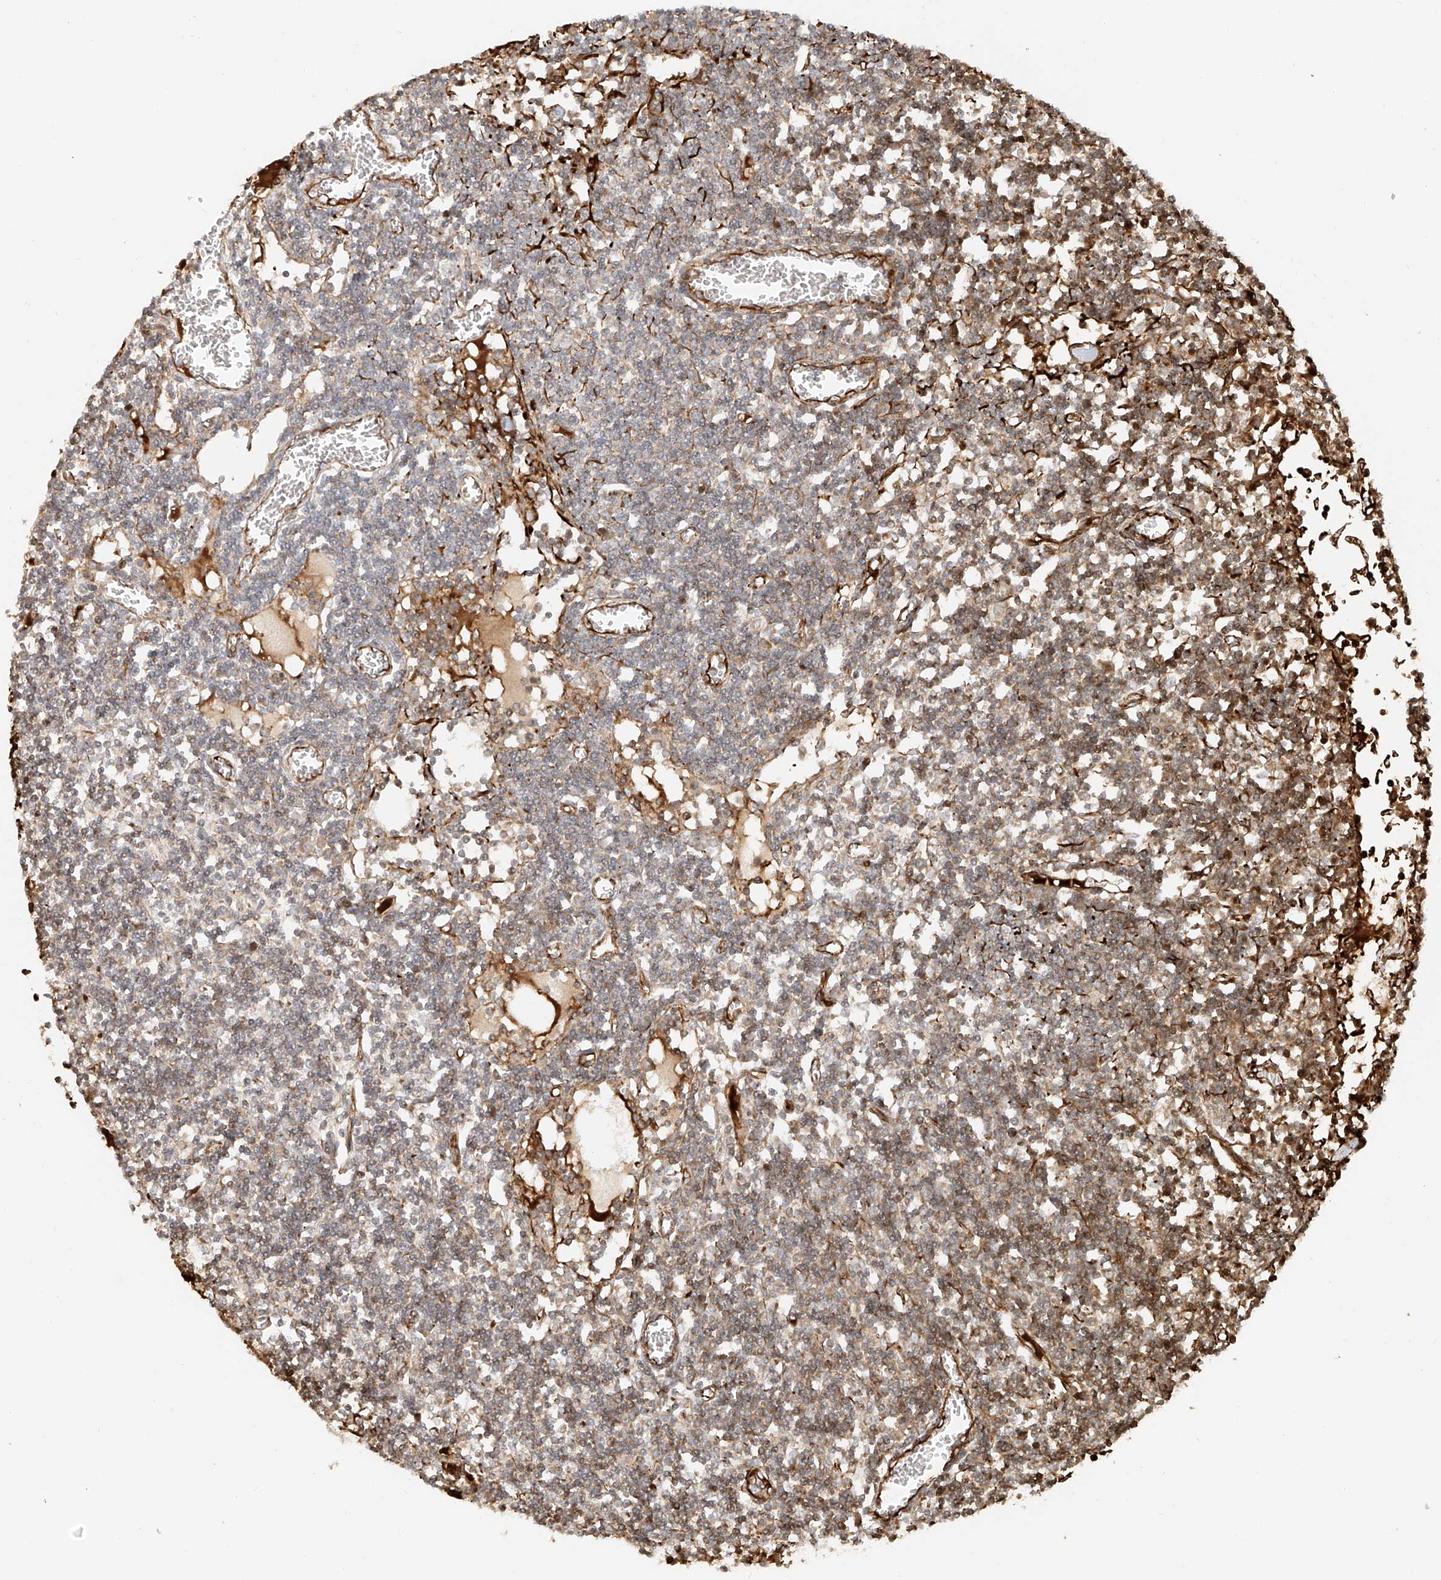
{"staining": {"intensity": "negative", "quantity": "none", "location": "none"}, "tissue": "lymph node", "cell_type": "Germinal center cells", "image_type": "normal", "snomed": [{"axis": "morphology", "description": "Normal tissue, NOS"}, {"axis": "topography", "description": "Lymph node"}], "caption": "Protein analysis of normal lymph node shows no significant staining in germinal center cells.", "gene": "MIPEP", "patient": {"sex": "female", "age": 11}}